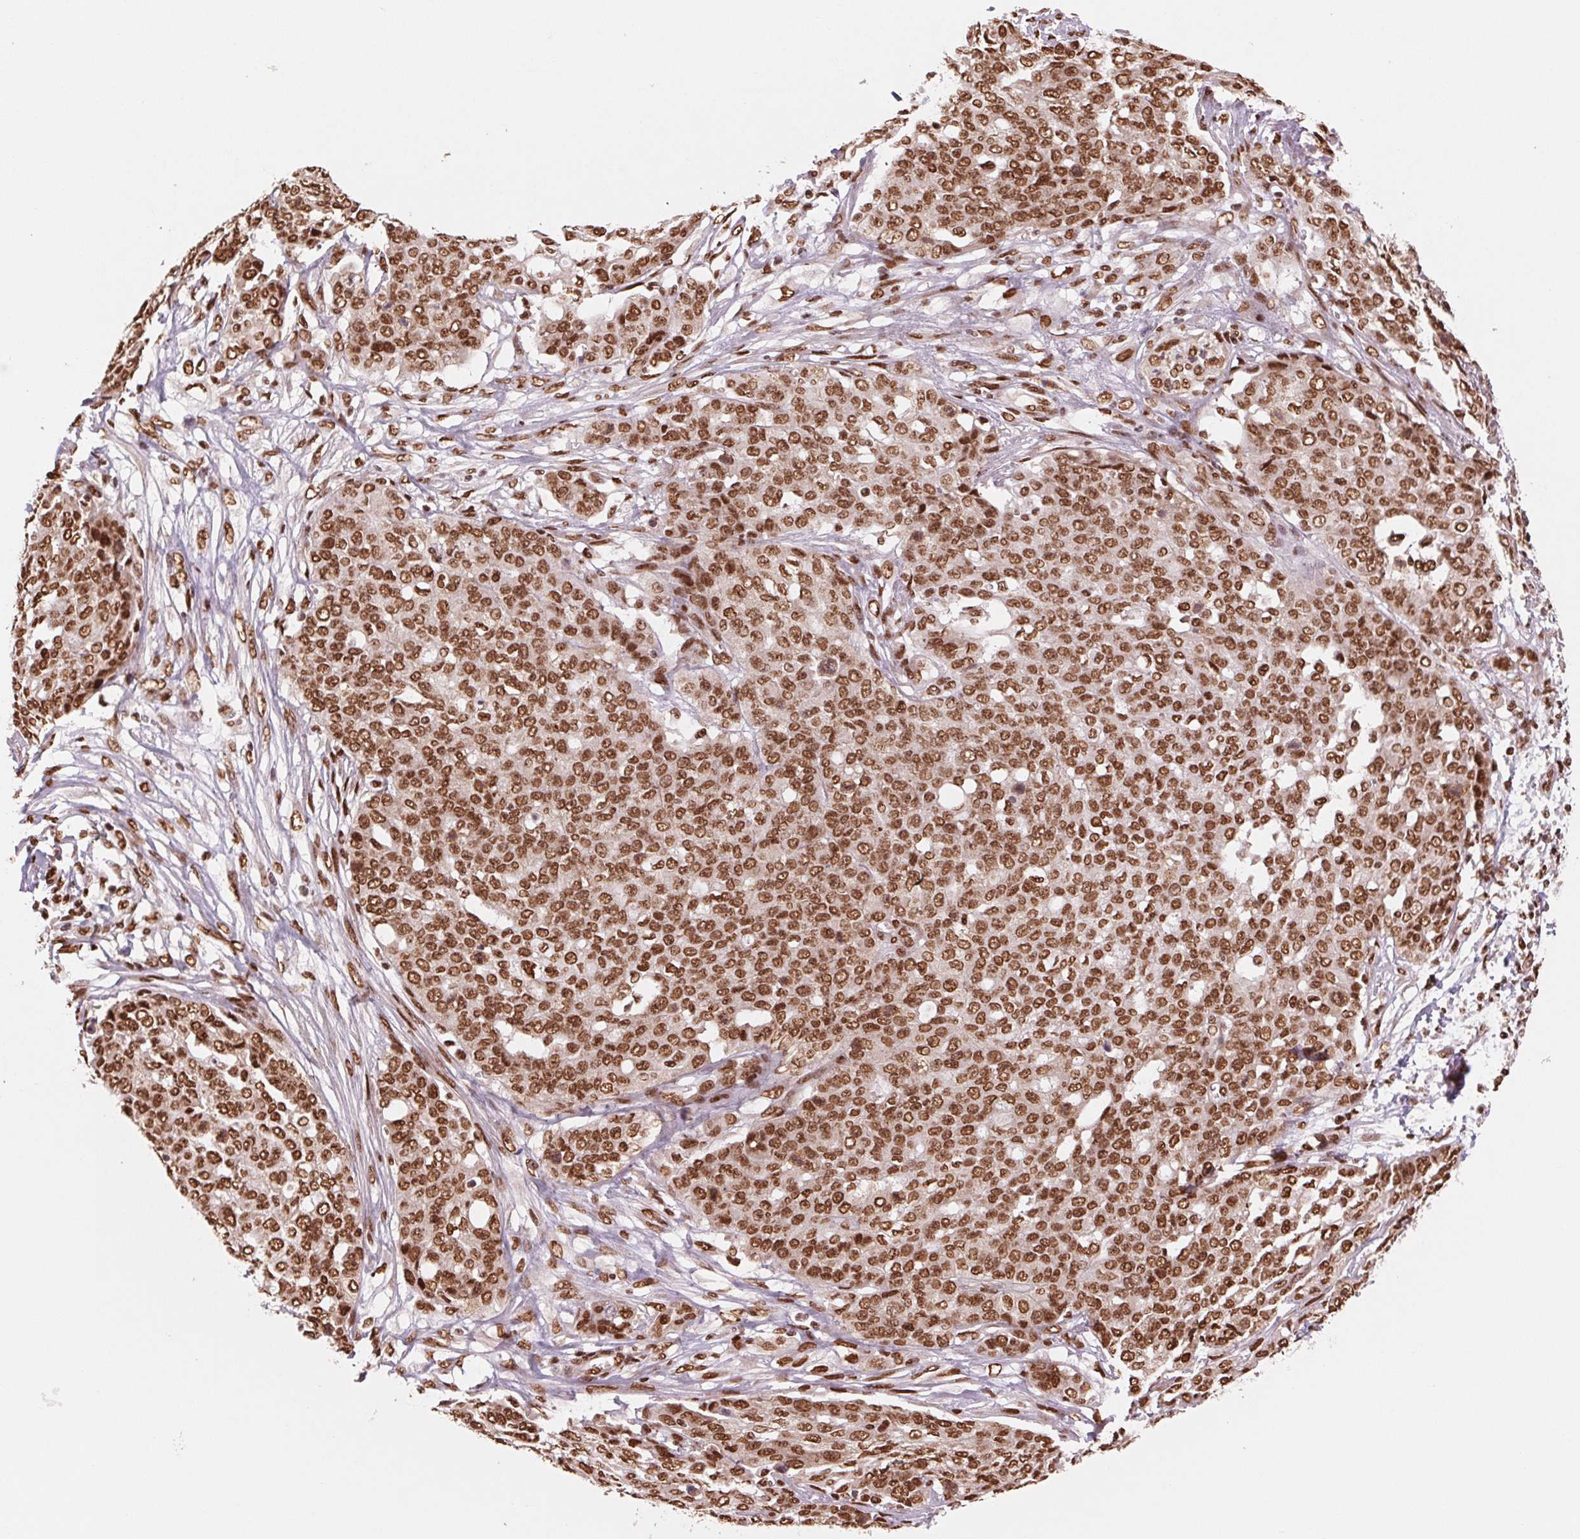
{"staining": {"intensity": "strong", "quantity": ">75%", "location": "nuclear"}, "tissue": "ovarian cancer", "cell_type": "Tumor cells", "image_type": "cancer", "snomed": [{"axis": "morphology", "description": "Cystadenocarcinoma, serous, NOS"}, {"axis": "topography", "description": "Soft tissue"}, {"axis": "topography", "description": "Ovary"}], "caption": "Serous cystadenocarcinoma (ovarian) stained with DAB (3,3'-diaminobenzidine) immunohistochemistry (IHC) displays high levels of strong nuclear expression in about >75% of tumor cells.", "gene": "TTLL9", "patient": {"sex": "female", "age": 57}}